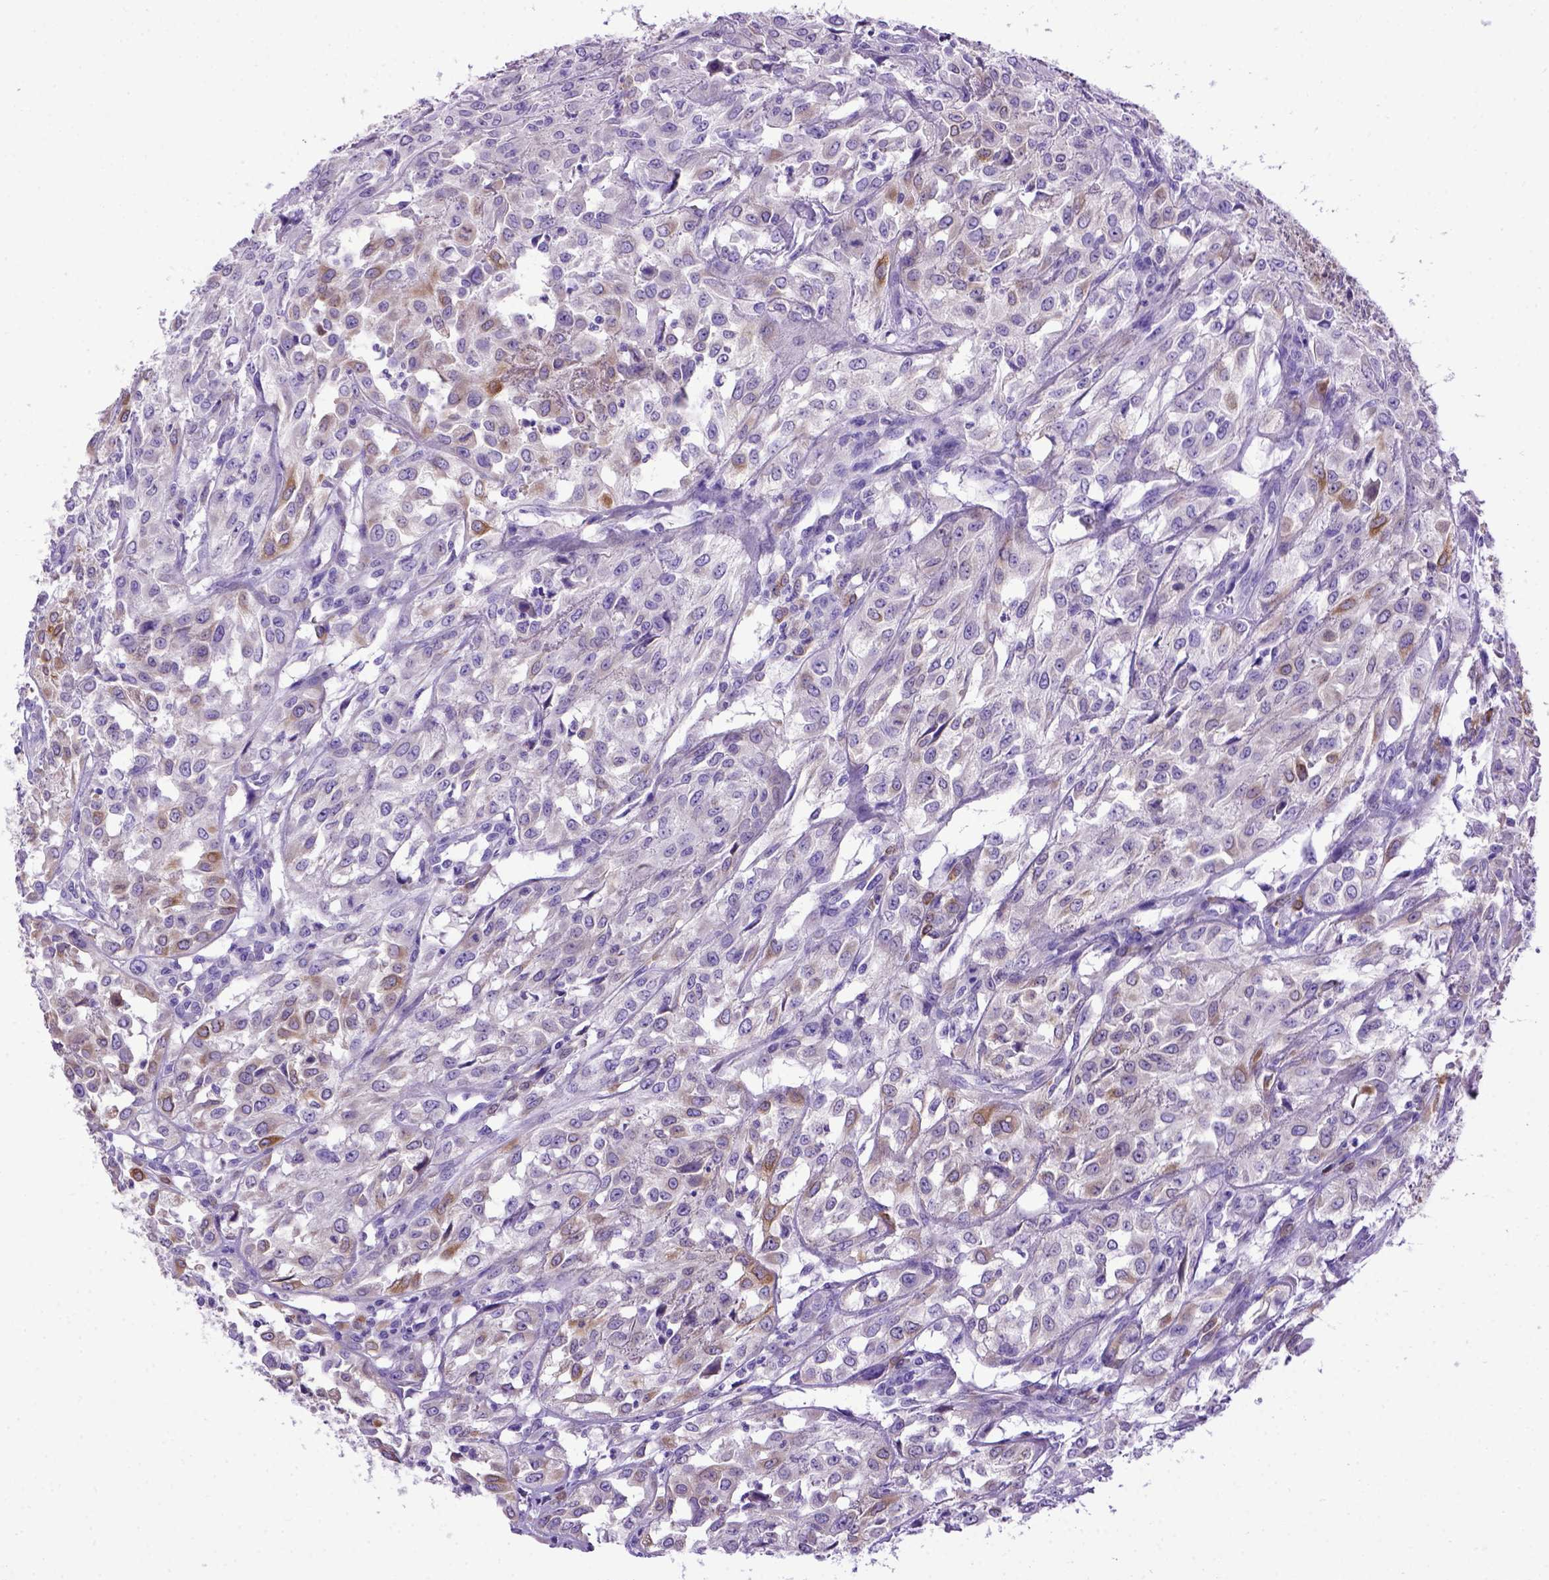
{"staining": {"intensity": "moderate", "quantity": "<25%", "location": "cytoplasmic/membranous"}, "tissue": "urothelial cancer", "cell_type": "Tumor cells", "image_type": "cancer", "snomed": [{"axis": "morphology", "description": "Urothelial carcinoma, High grade"}, {"axis": "topography", "description": "Urinary bladder"}], "caption": "DAB immunohistochemical staining of human urothelial cancer exhibits moderate cytoplasmic/membranous protein staining in about <25% of tumor cells.", "gene": "PTGES", "patient": {"sex": "male", "age": 67}}